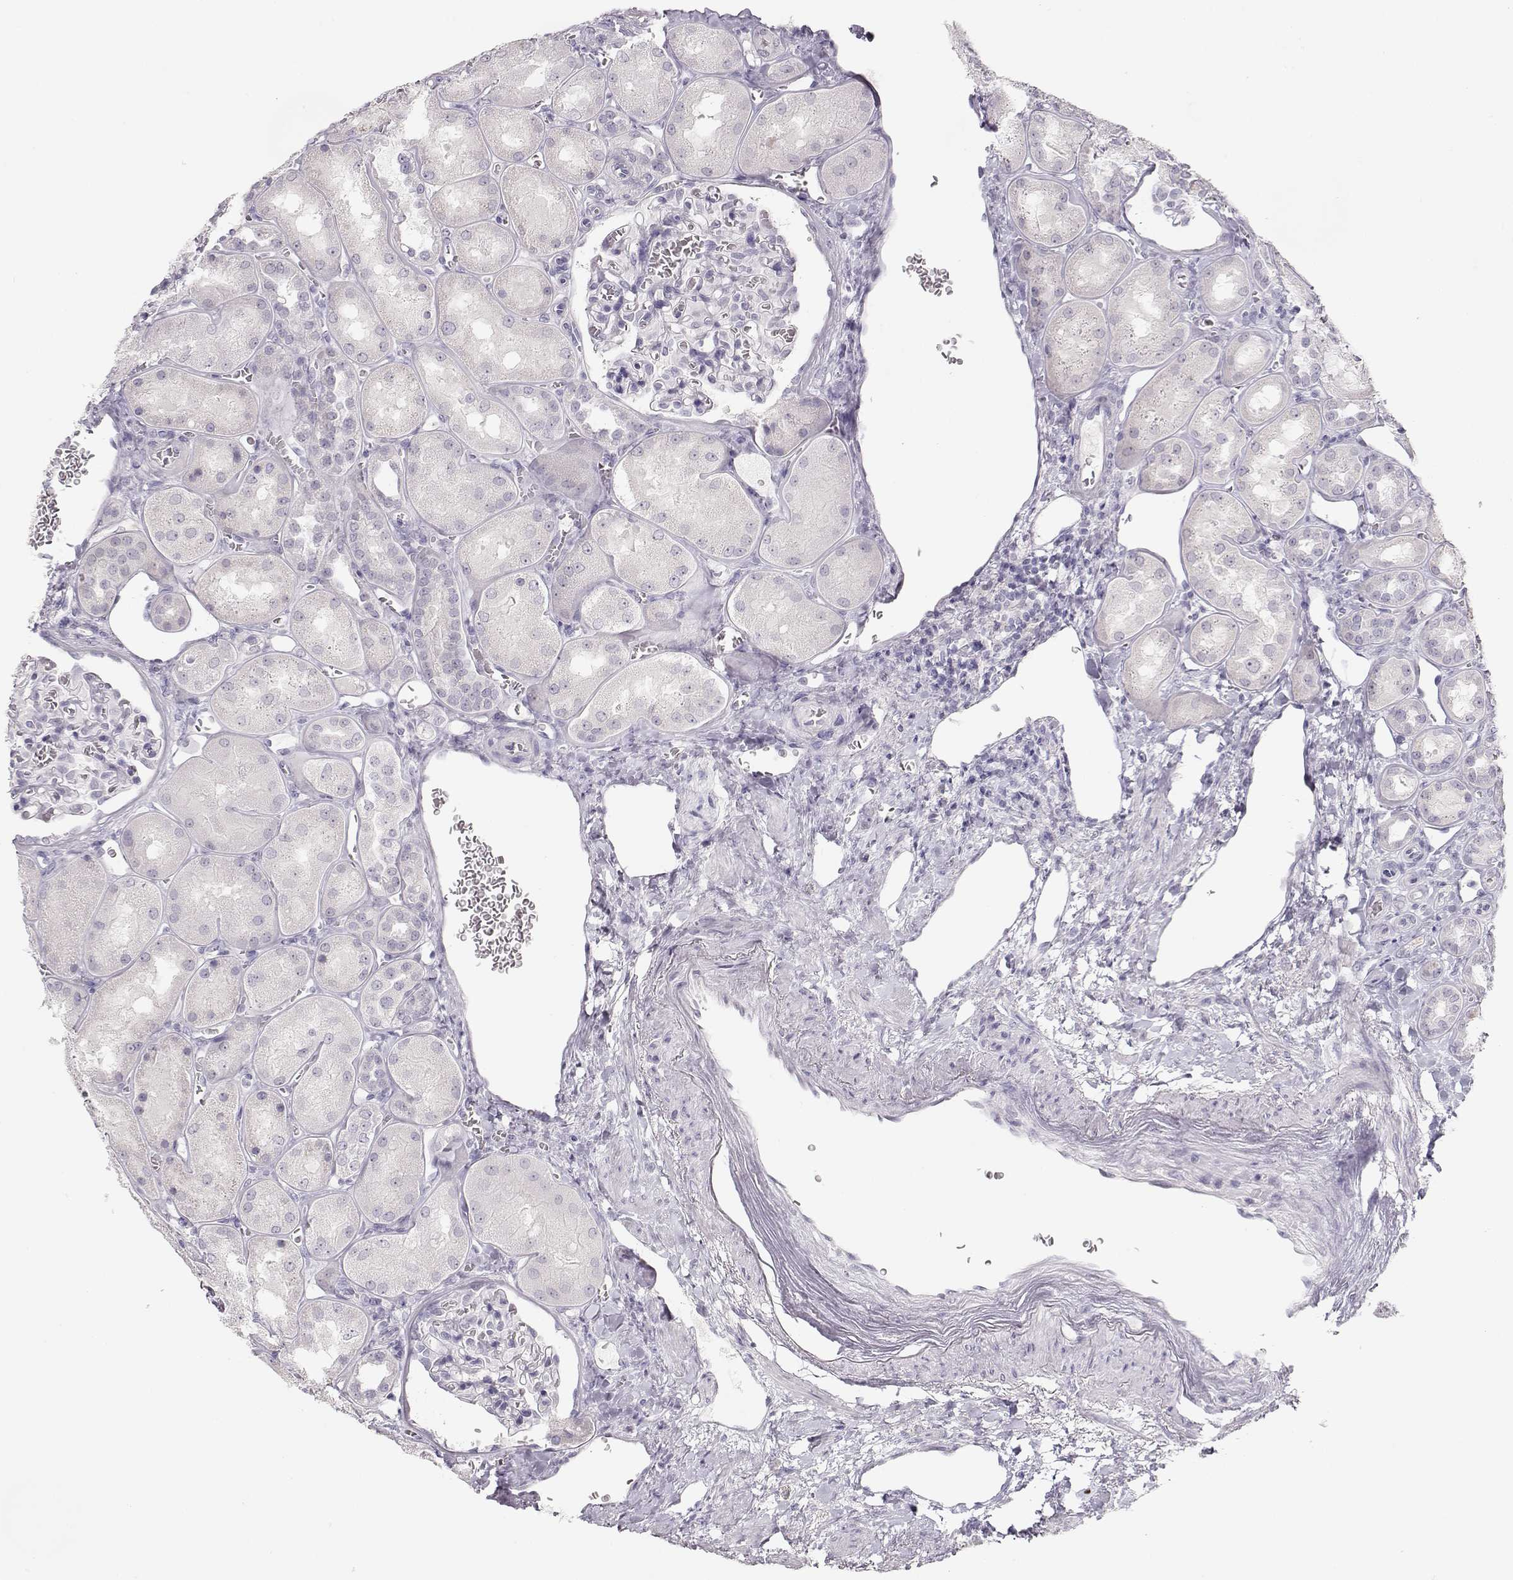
{"staining": {"intensity": "negative", "quantity": "none", "location": "none"}, "tissue": "kidney", "cell_type": "Cells in glomeruli", "image_type": "normal", "snomed": [{"axis": "morphology", "description": "Normal tissue, NOS"}, {"axis": "topography", "description": "Kidney"}], "caption": "IHC image of normal kidney stained for a protein (brown), which reveals no expression in cells in glomeruli. (DAB (3,3'-diaminobenzidine) immunohistochemistry visualized using brightfield microscopy, high magnification).", "gene": "IMPG1", "patient": {"sex": "male", "age": 73}}